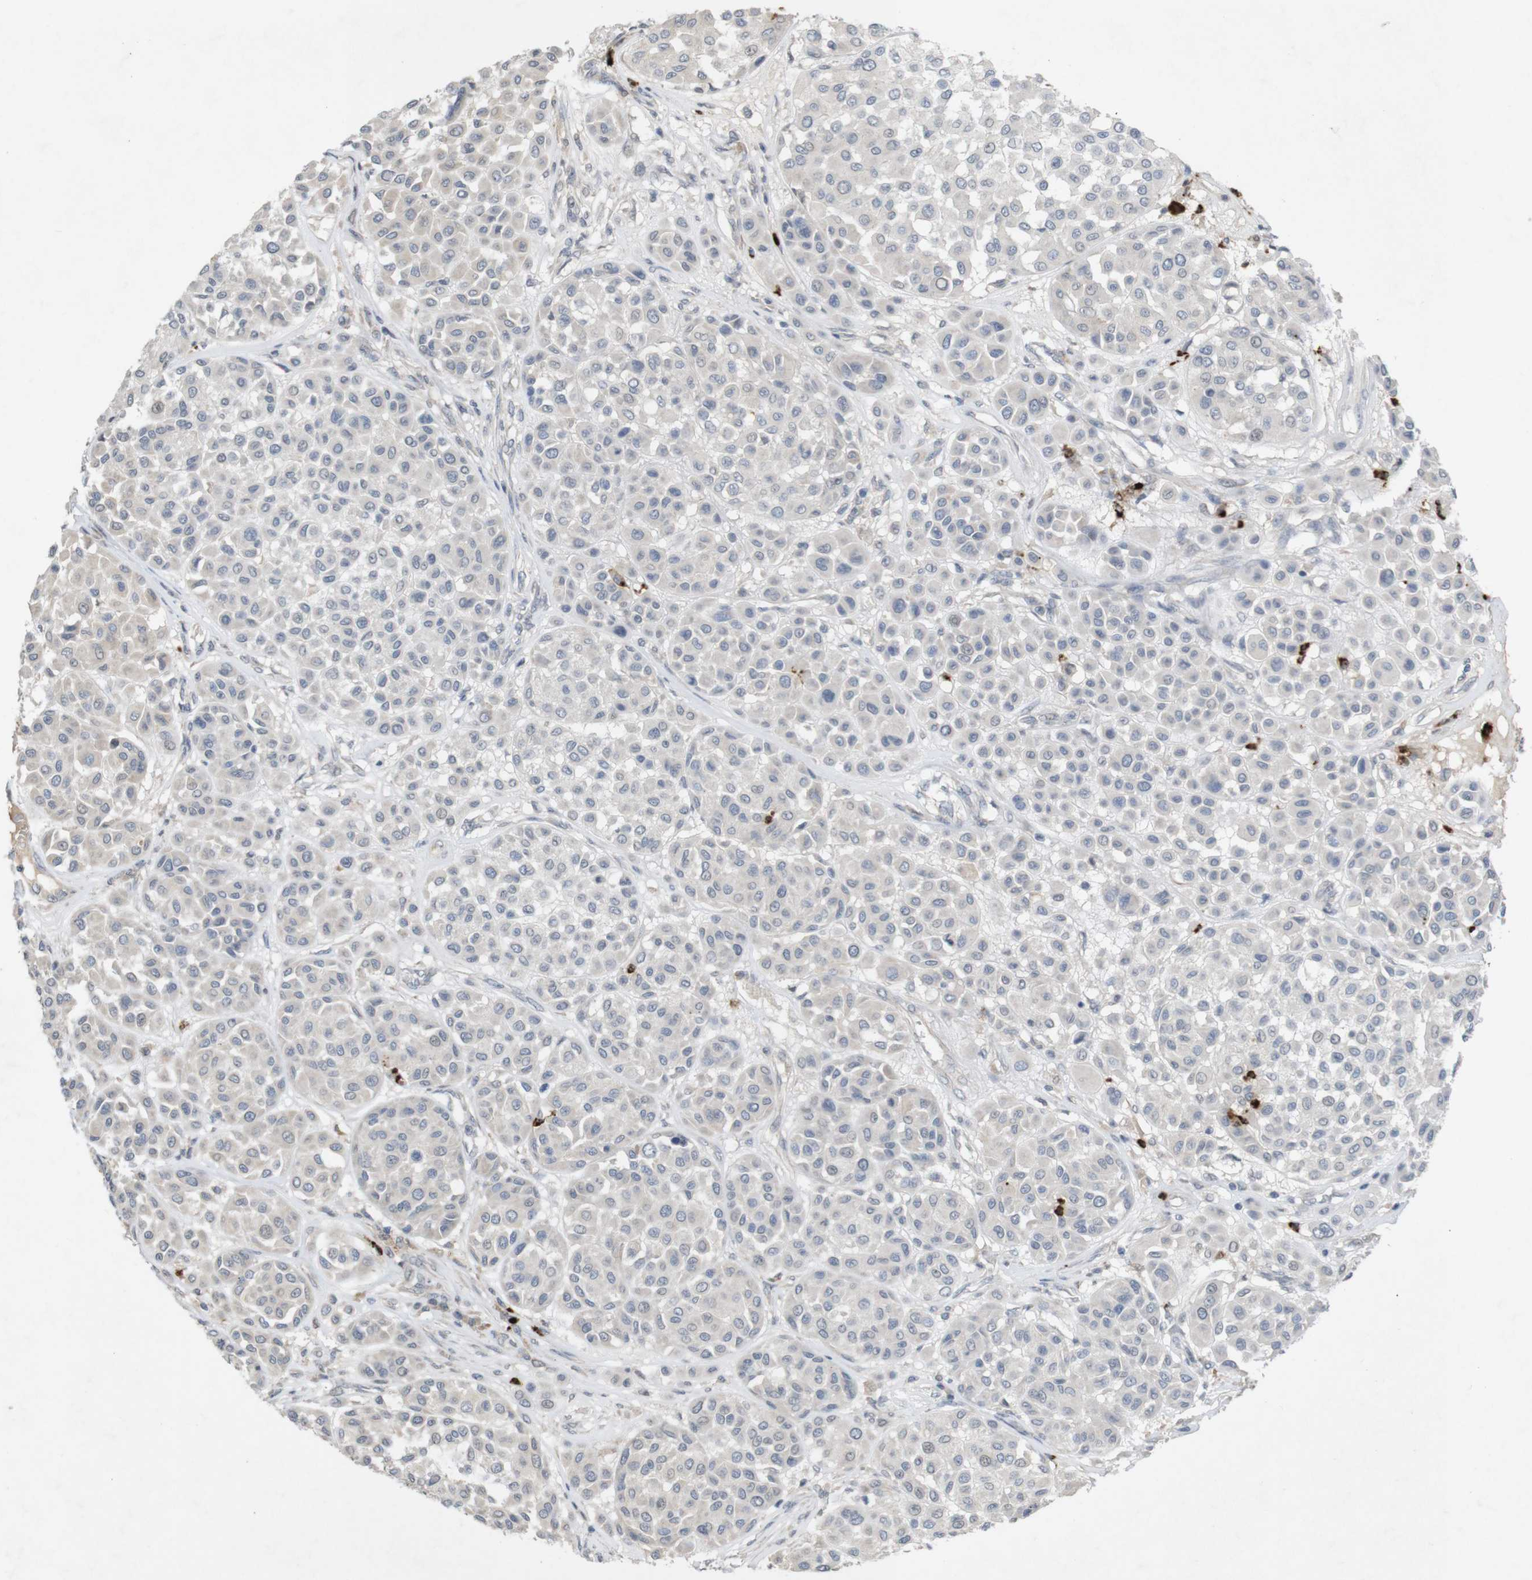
{"staining": {"intensity": "negative", "quantity": "none", "location": "none"}, "tissue": "melanoma", "cell_type": "Tumor cells", "image_type": "cancer", "snomed": [{"axis": "morphology", "description": "Malignant melanoma, Metastatic site"}, {"axis": "topography", "description": "Soft tissue"}], "caption": "Immunohistochemistry photomicrograph of human malignant melanoma (metastatic site) stained for a protein (brown), which displays no expression in tumor cells.", "gene": "TSPAN14", "patient": {"sex": "male", "age": 41}}